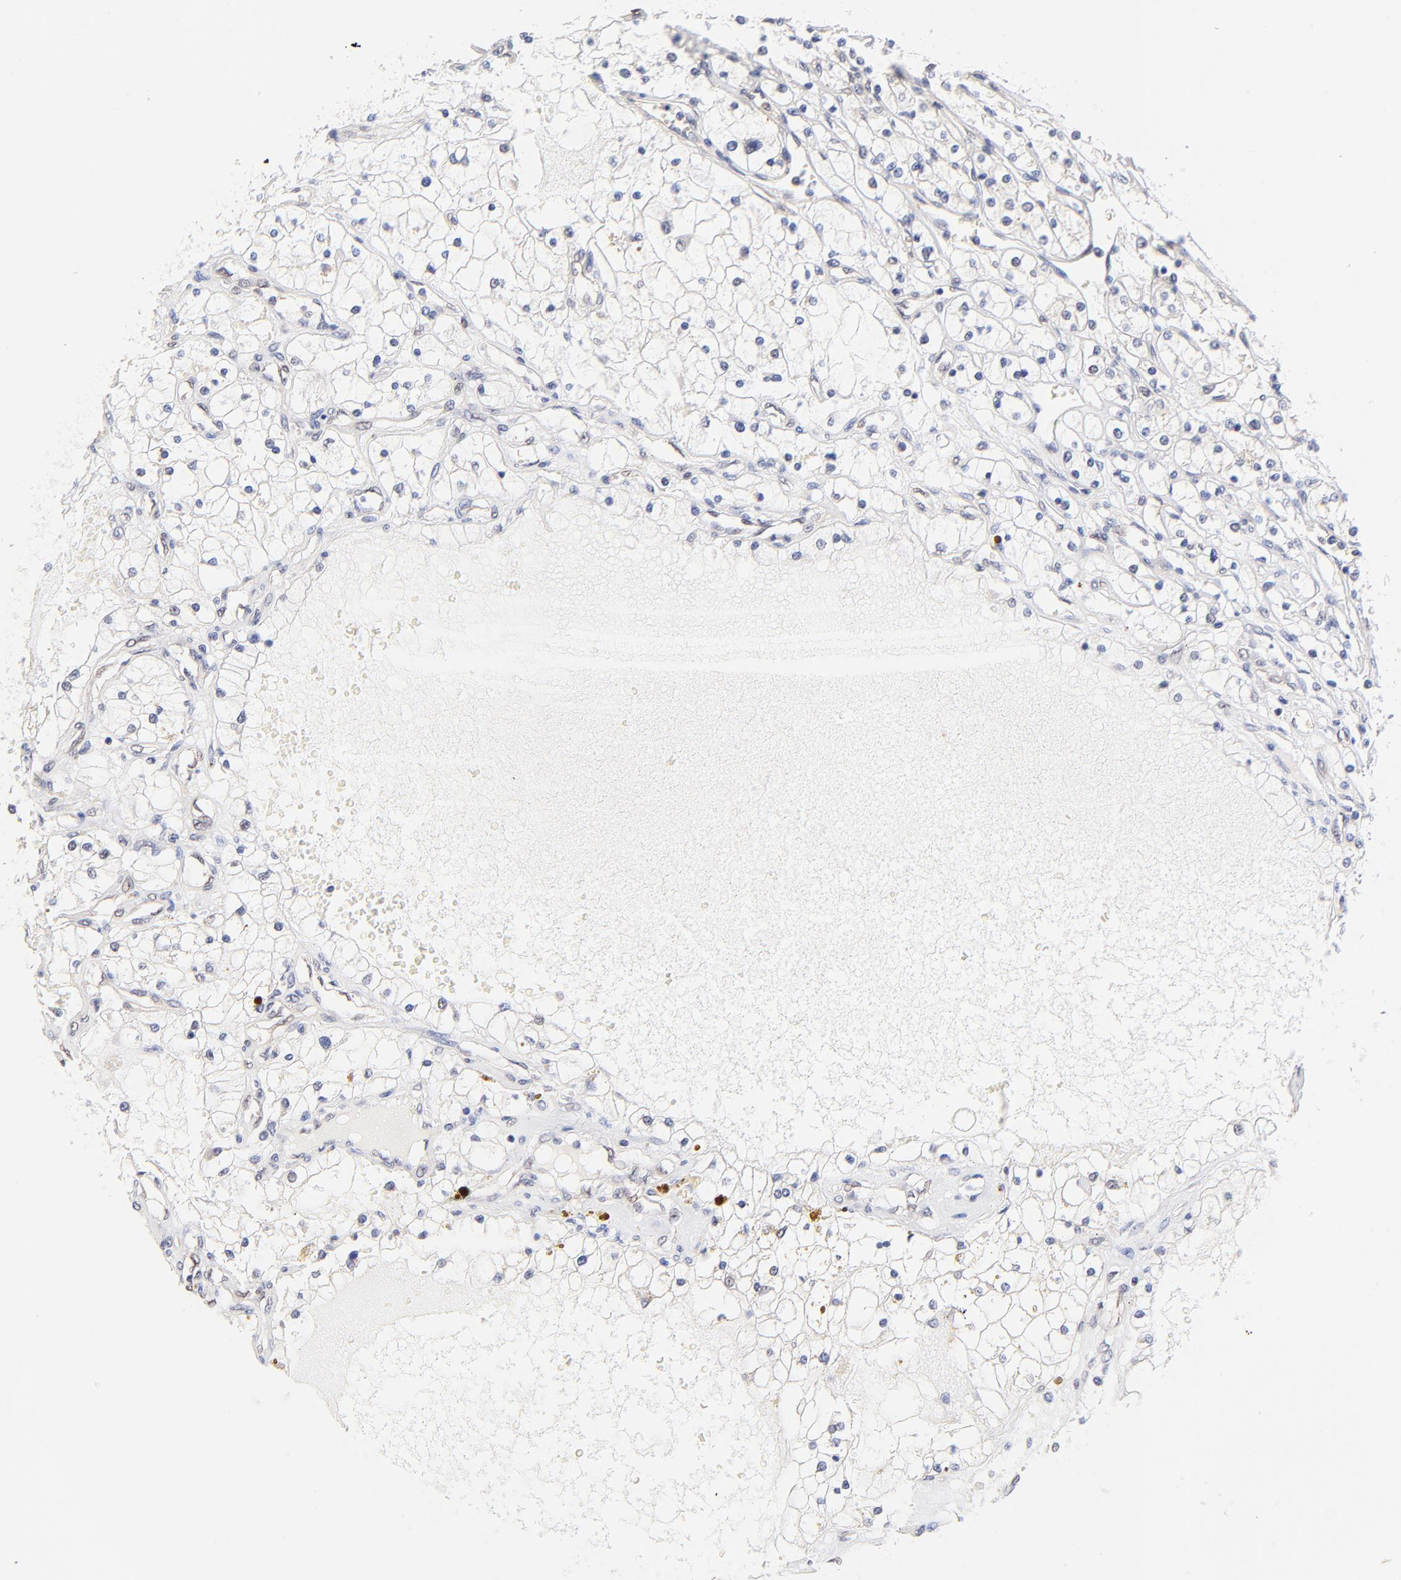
{"staining": {"intensity": "negative", "quantity": "none", "location": "none"}, "tissue": "renal cancer", "cell_type": "Tumor cells", "image_type": "cancer", "snomed": [{"axis": "morphology", "description": "Adenocarcinoma, NOS"}, {"axis": "topography", "description": "Kidney"}], "caption": "There is no significant positivity in tumor cells of renal cancer. (Immunohistochemistry, brightfield microscopy, high magnification).", "gene": "TXNL1", "patient": {"sex": "male", "age": 61}}